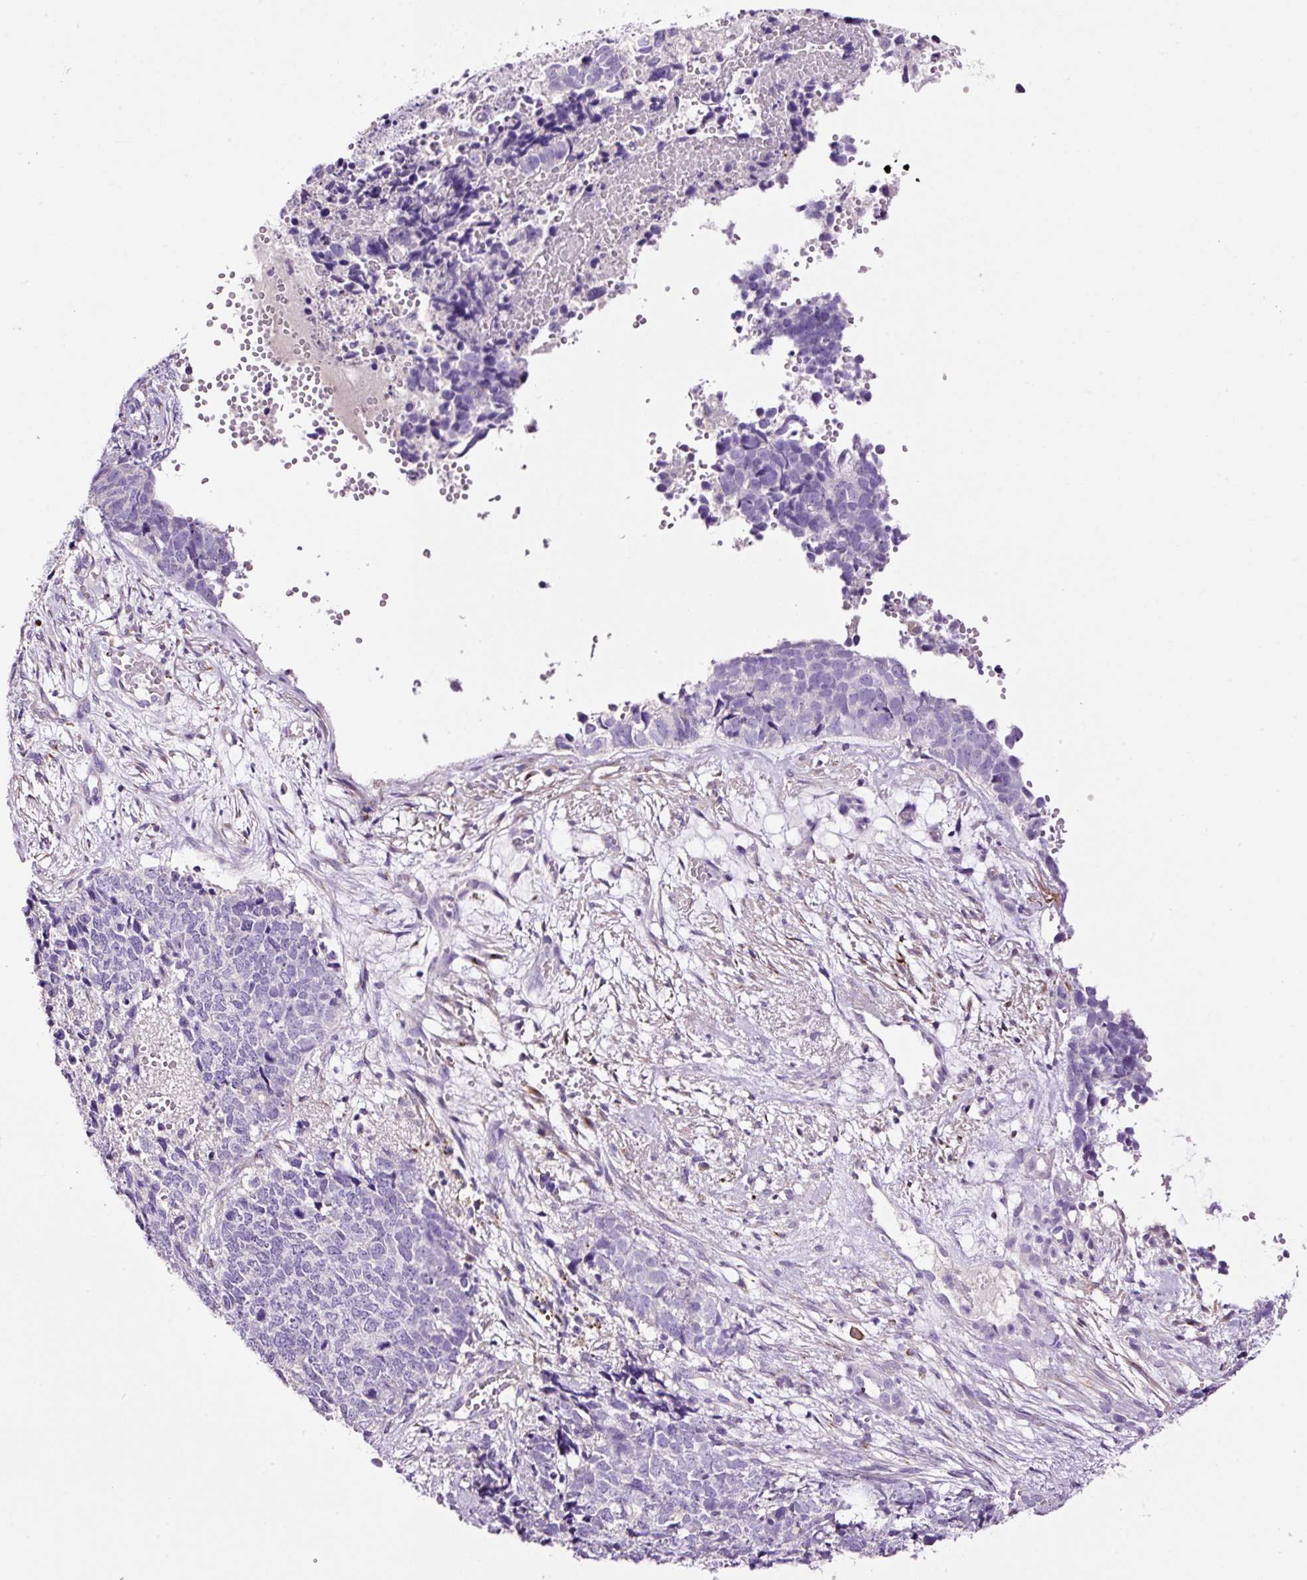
{"staining": {"intensity": "negative", "quantity": "none", "location": "none"}, "tissue": "cervical cancer", "cell_type": "Tumor cells", "image_type": "cancer", "snomed": [{"axis": "morphology", "description": "Squamous cell carcinoma, NOS"}, {"axis": "topography", "description": "Cervix"}], "caption": "IHC image of cervical cancer stained for a protein (brown), which reveals no expression in tumor cells.", "gene": "PAM", "patient": {"sex": "female", "age": 63}}